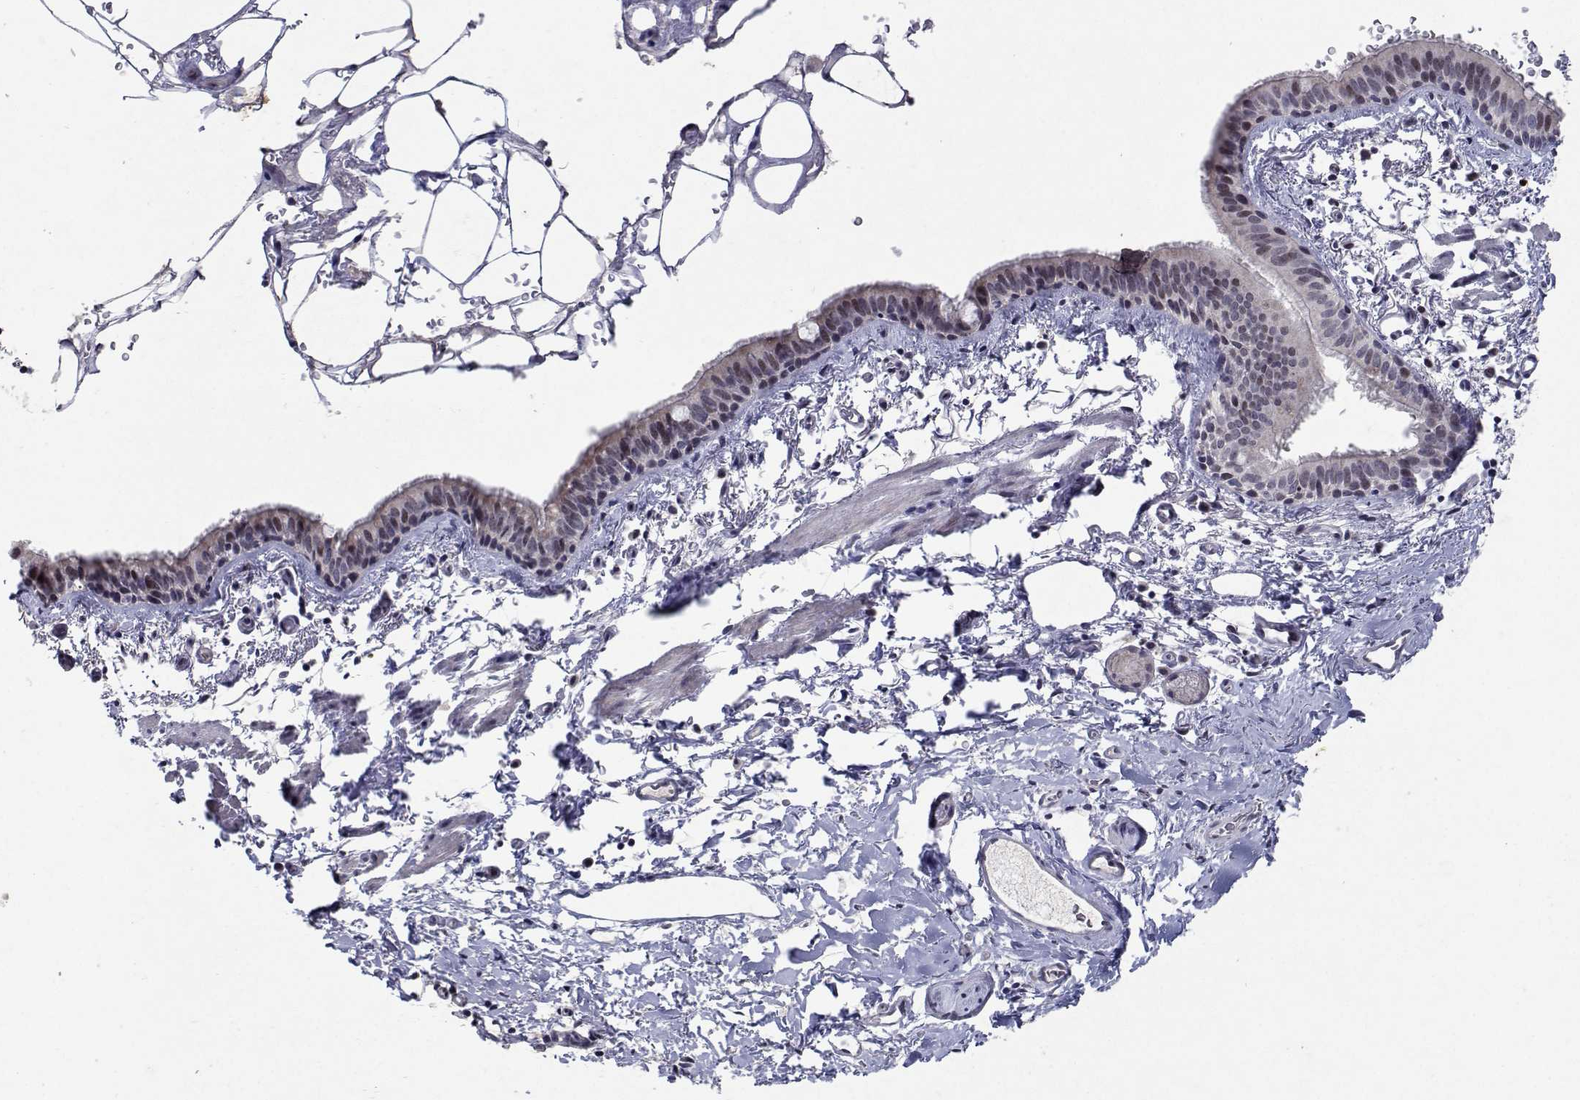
{"staining": {"intensity": "moderate", "quantity": "<25%", "location": "nuclear"}, "tissue": "bronchus", "cell_type": "Respiratory epithelial cells", "image_type": "normal", "snomed": [{"axis": "morphology", "description": "Normal tissue, NOS"}, {"axis": "topography", "description": "Bronchus"}], "caption": "Immunohistochemistry (IHC) micrograph of benign bronchus: human bronchus stained using IHC reveals low levels of moderate protein expression localized specifically in the nuclear of respiratory epithelial cells, appearing as a nuclear brown color.", "gene": "RBPJL", "patient": {"sex": "female", "age": 61}}